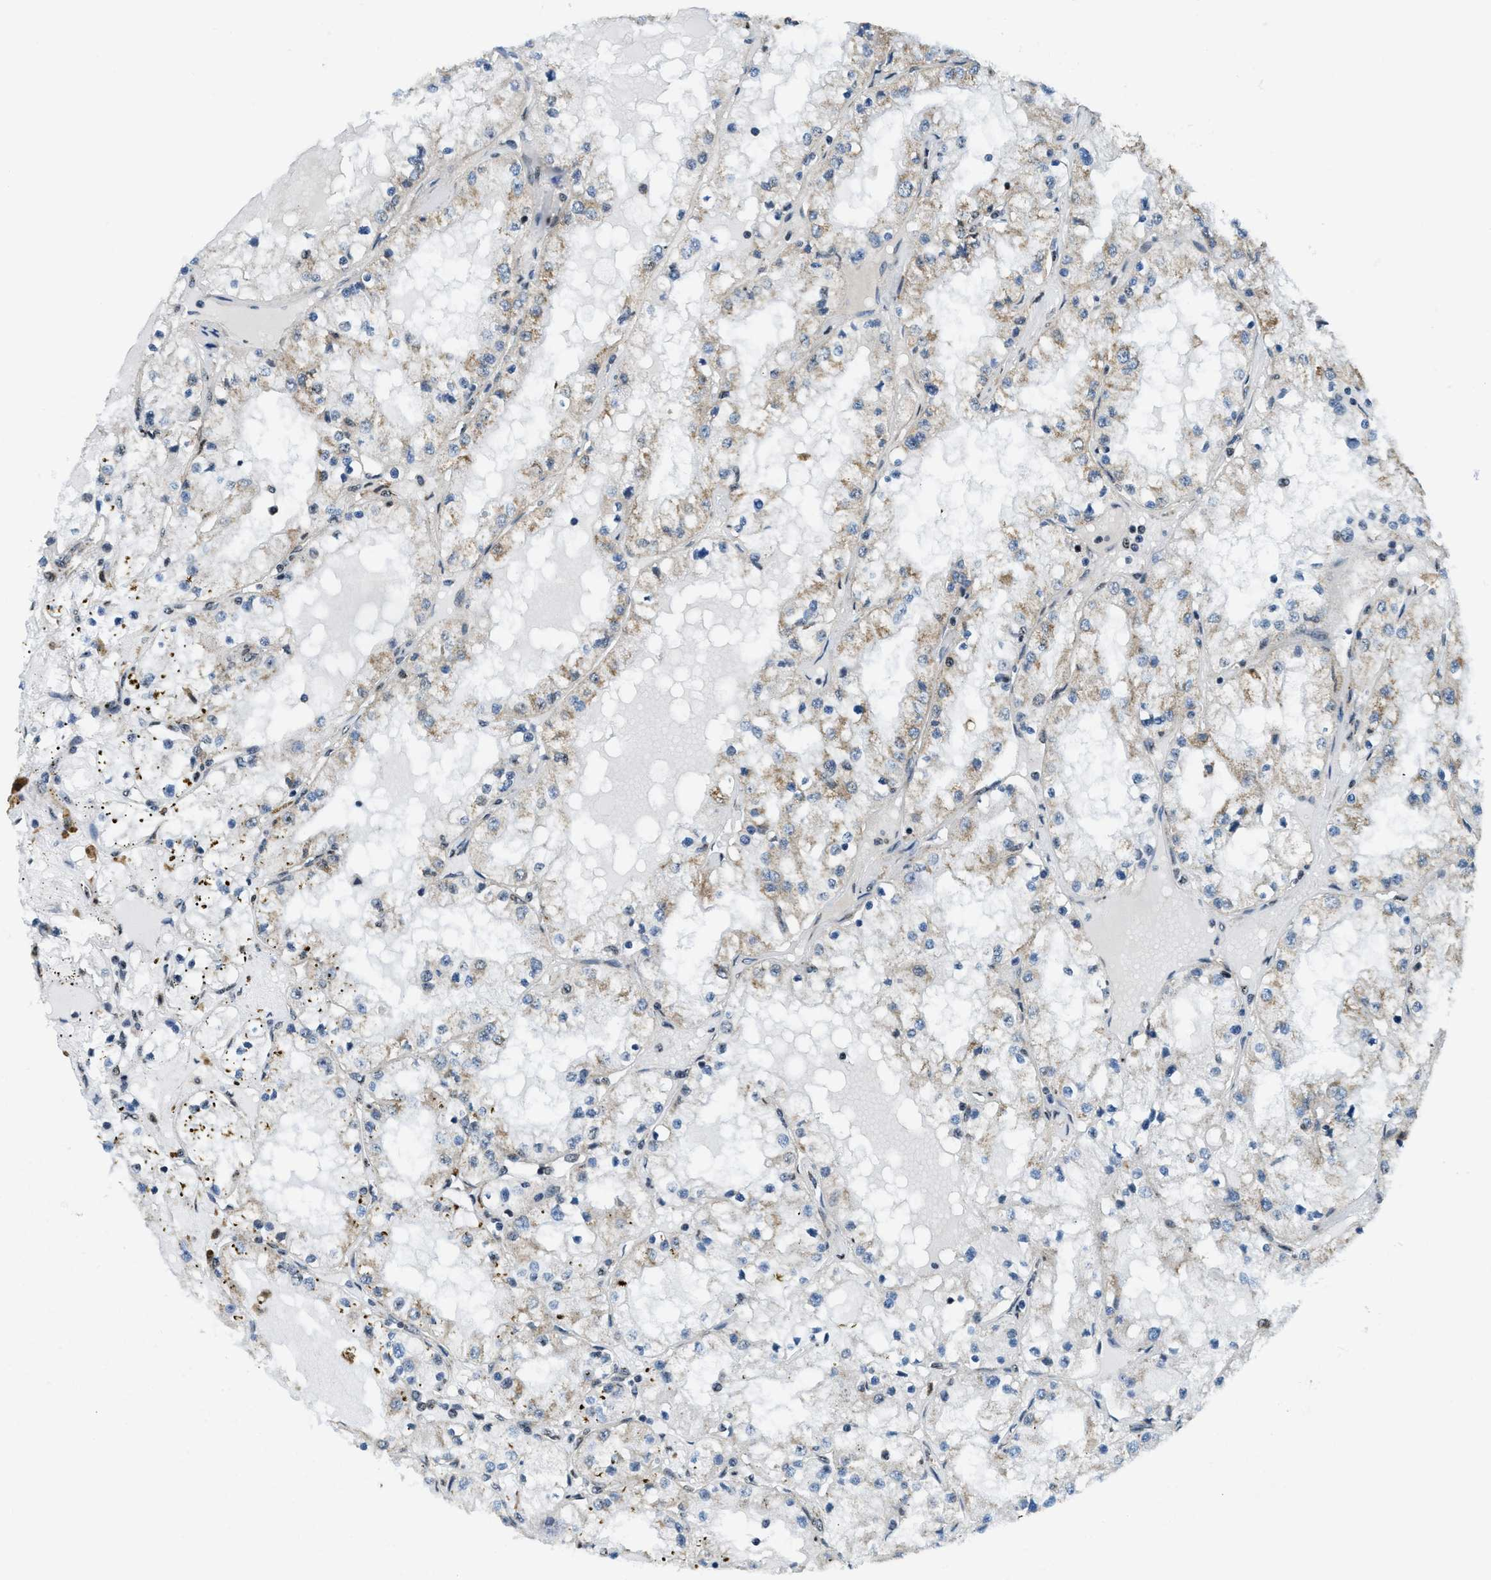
{"staining": {"intensity": "moderate", "quantity": "25%-75%", "location": "cytoplasmic/membranous"}, "tissue": "renal cancer", "cell_type": "Tumor cells", "image_type": "cancer", "snomed": [{"axis": "morphology", "description": "Adenocarcinoma, NOS"}, {"axis": "topography", "description": "Kidney"}], "caption": "Immunohistochemistry (IHC) of human renal cancer reveals medium levels of moderate cytoplasmic/membranous positivity in about 25%-75% of tumor cells.", "gene": "SP100", "patient": {"sex": "male", "age": 68}}